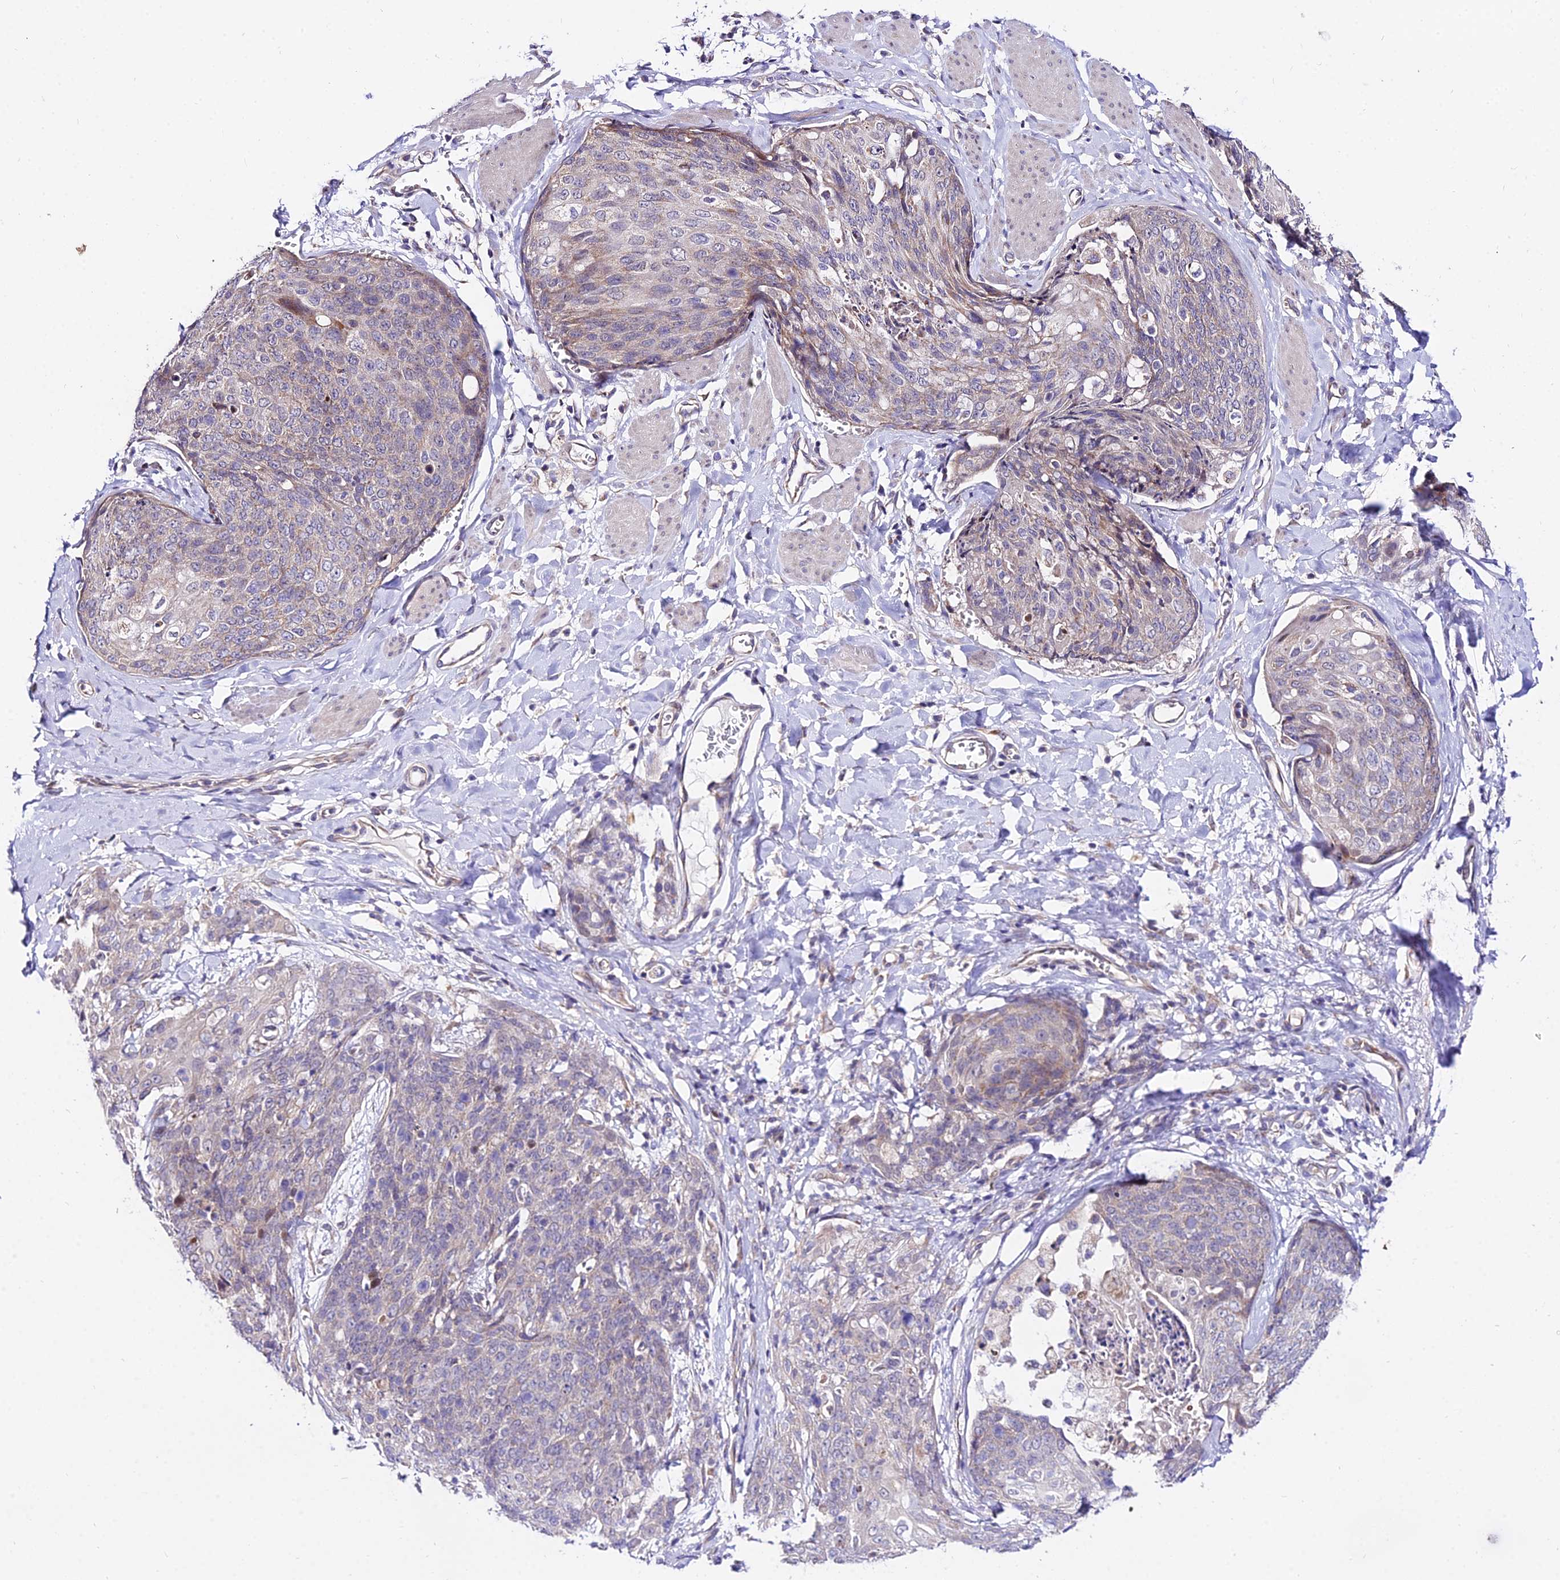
{"staining": {"intensity": "weak", "quantity": "<25%", "location": "cytoplasmic/membranous"}, "tissue": "skin cancer", "cell_type": "Tumor cells", "image_type": "cancer", "snomed": [{"axis": "morphology", "description": "Squamous cell carcinoma, NOS"}, {"axis": "topography", "description": "Skin"}, {"axis": "topography", "description": "Vulva"}], "caption": "IHC image of neoplastic tissue: skin cancer stained with DAB (3,3'-diaminobenzidine) shows no significant protein expression in tumor cells.", "gene": "ATP5PB", "patient": {"sex": "female", "age": 85}}